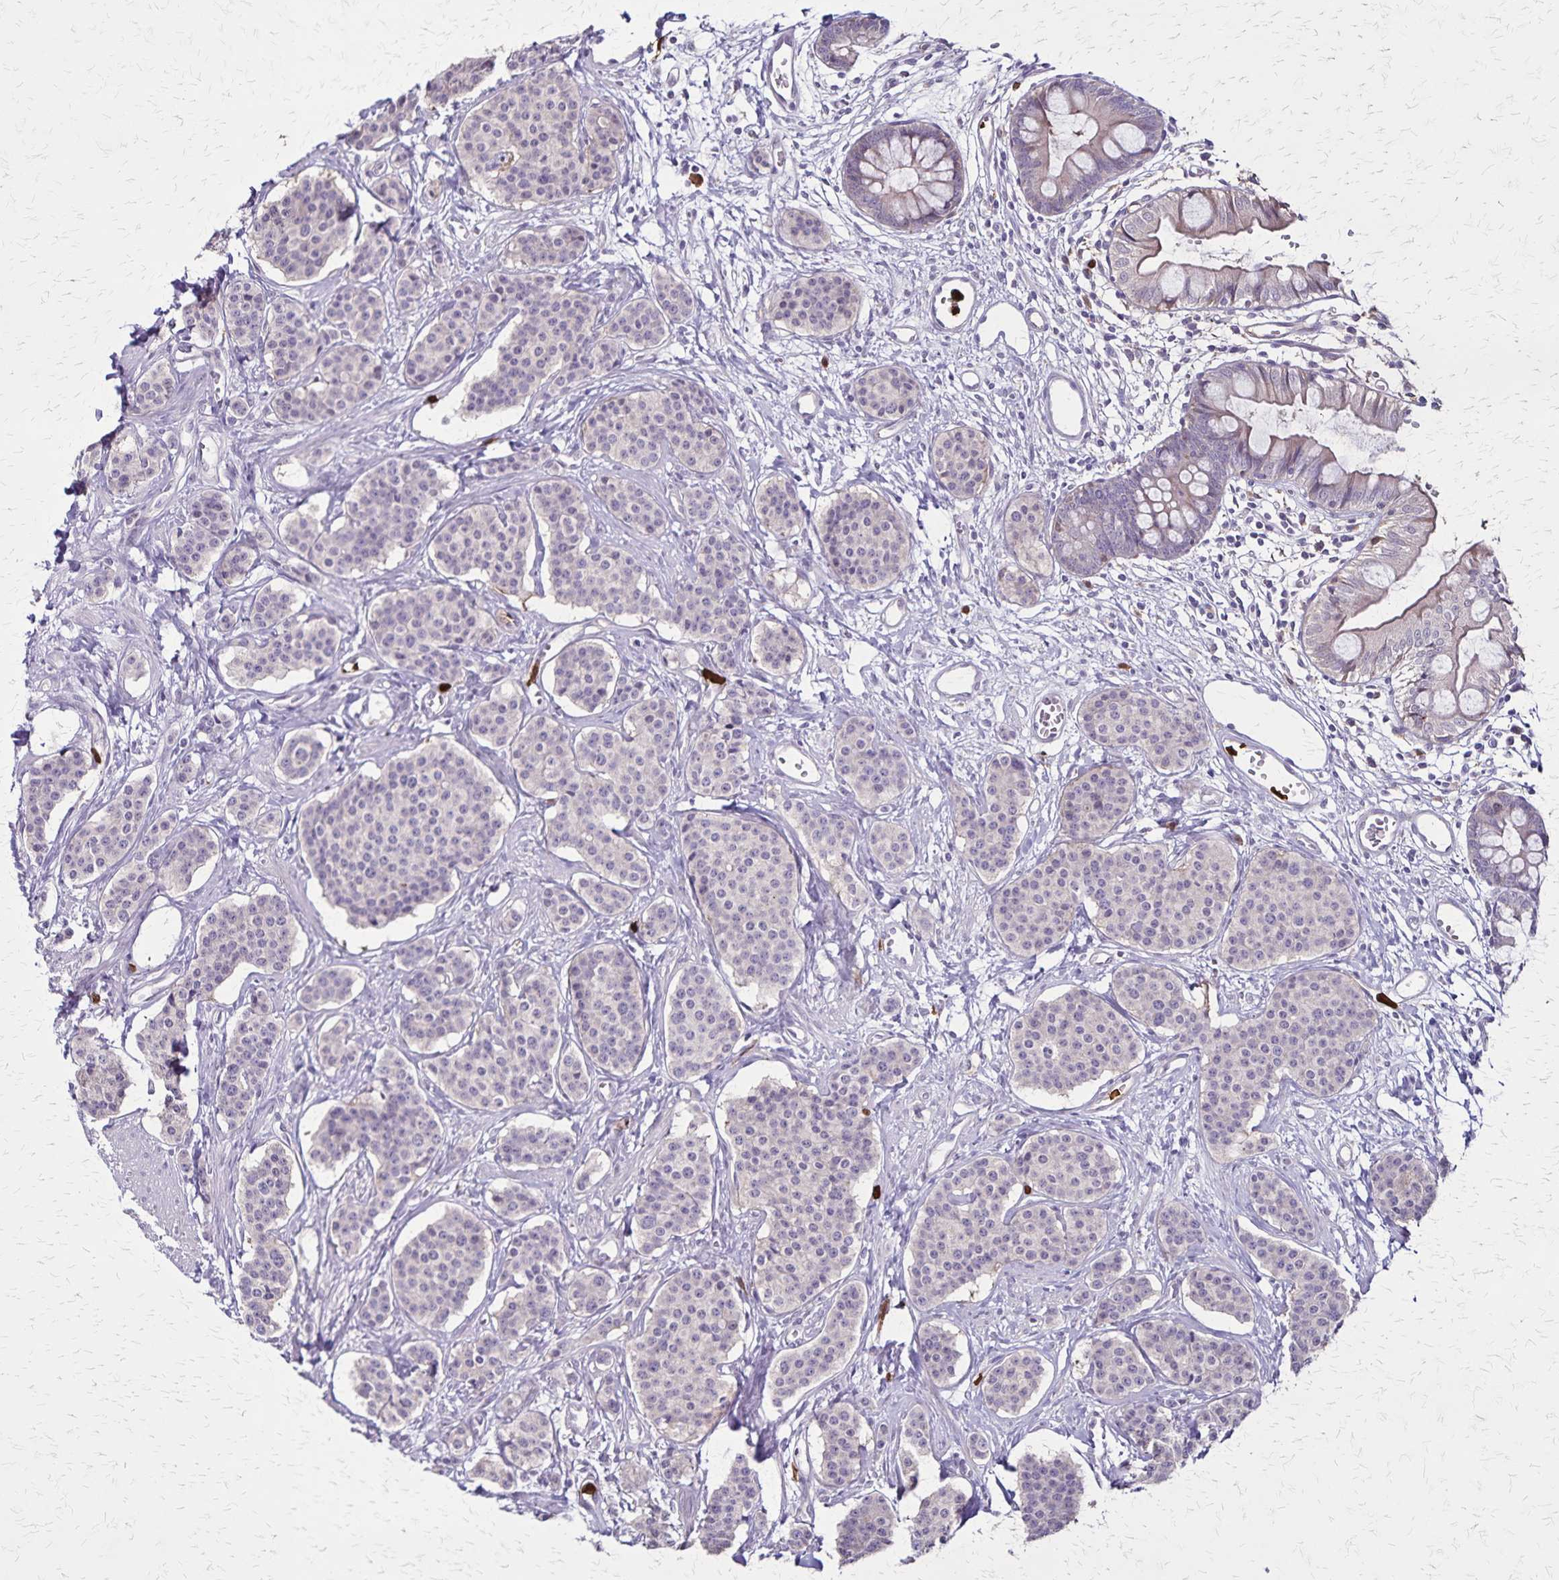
{"staining": {"intensity": "negative", "quantity": "none", "location": "none"}, "tissue": "carcinoid", "cell_type": "Tumor cells", "image_type": "cancer", "snomed": [{"axis": "morphology", "description": "Carcinoid, malignant, NOS"}, {"axis": "topography", "description": "Small intestine"}], "caption": "Photomicrograph shows no protein positivity in tumor cells of carcinoid (malignant) tissue.", "gene": "ULBP3", "patient": {"sex": "female", "age": 64}}